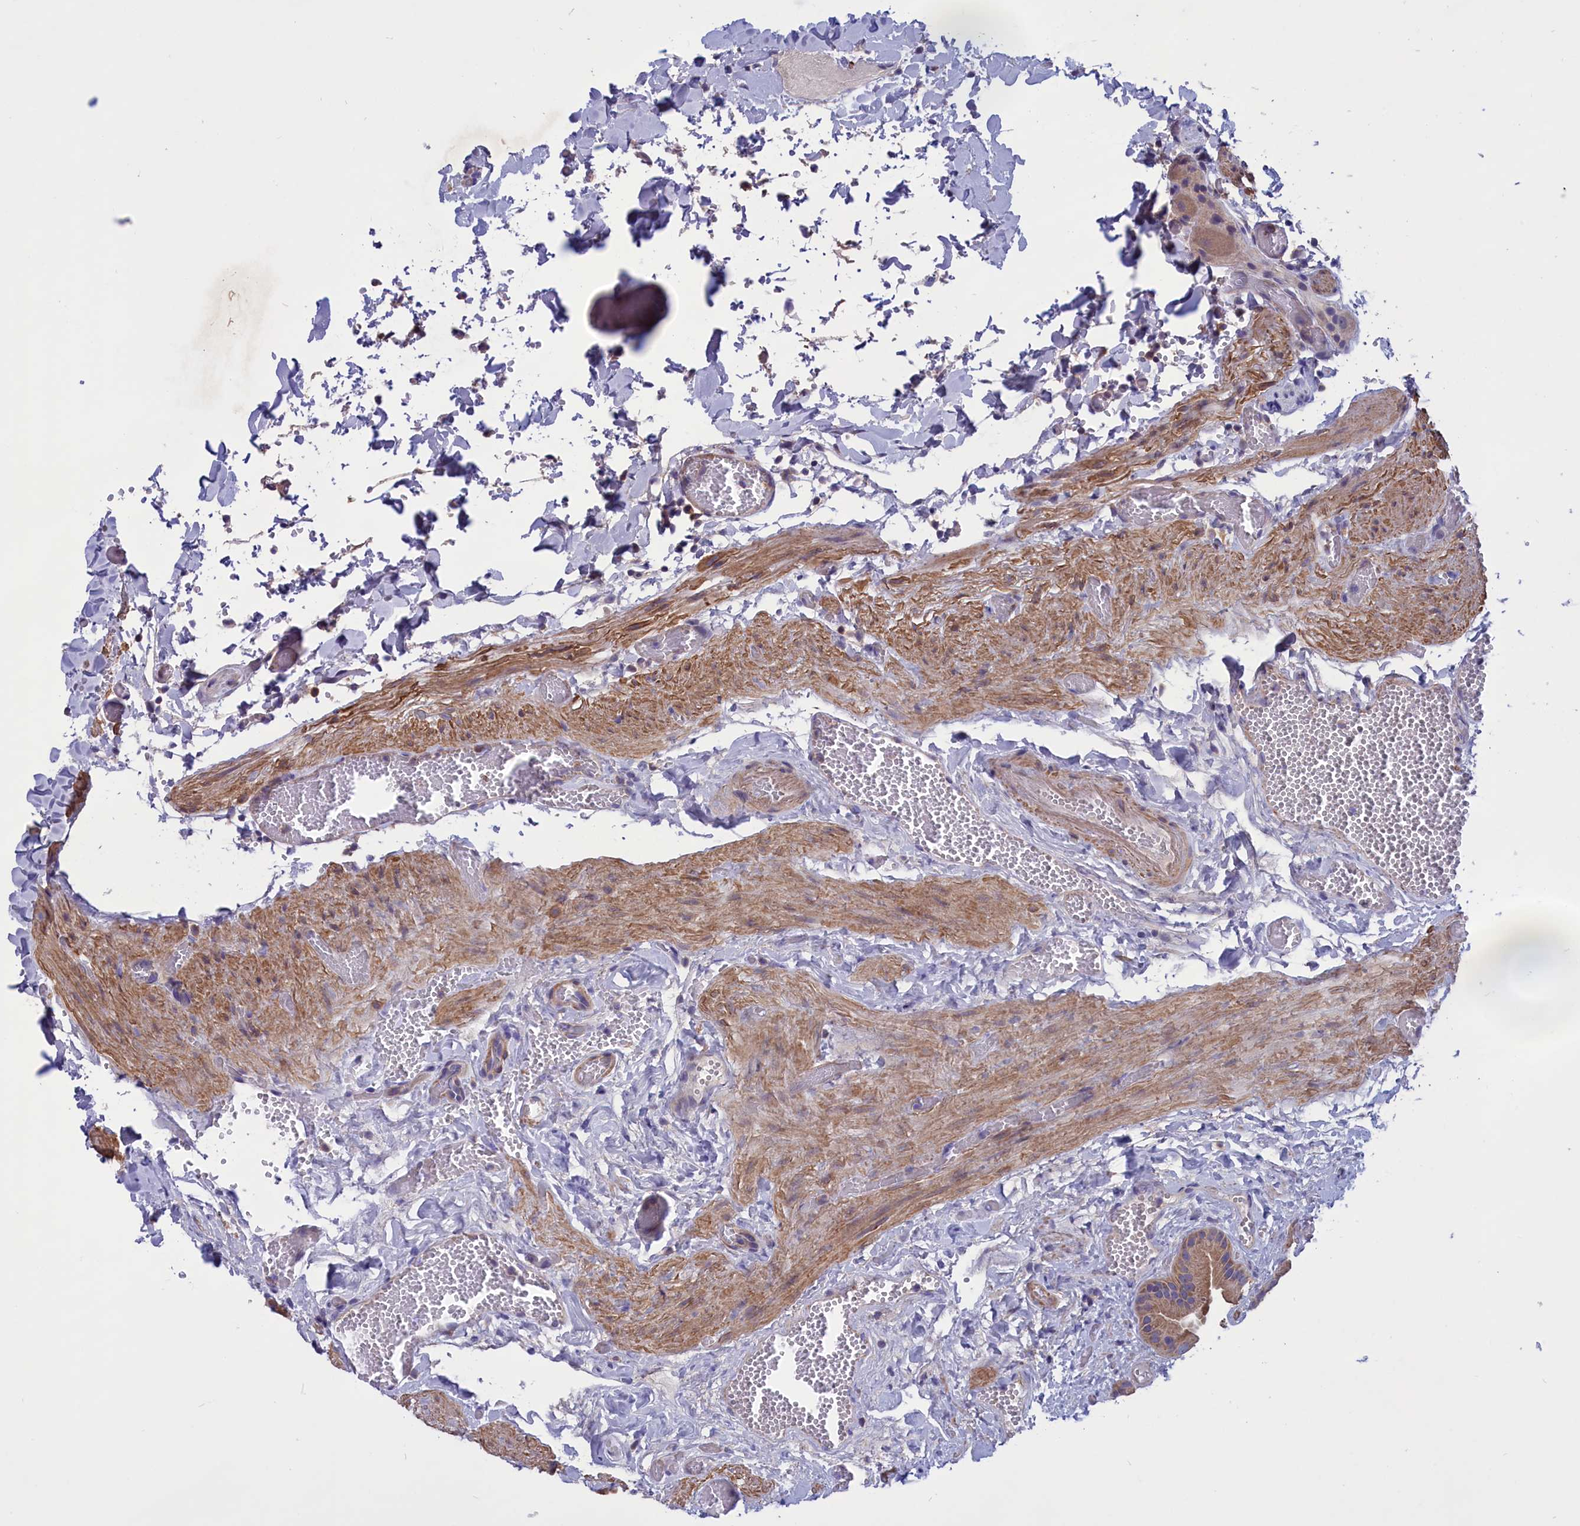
{"staining": {"intensity": "weak", "quantity": "25%-75%", "location": "cytoplasmic/membranous"}, "tissue": "gallbladder", "cell_type": "Glandular cells", "image_type": "normal", "snomed": [{"axis": "morphology", "description": "Normal tissue, NOS"}, {"axis": "topography", "description": "Gallbladder"}], "caption": "Gallbladder was stained to show a protein in brown. There is low levels of weak cytoplasmic/membranous expression in approximately 25%-75% of glandular cells.", "gene": "AMDHD2", "patient": {"sex": "female", "age": 64}}